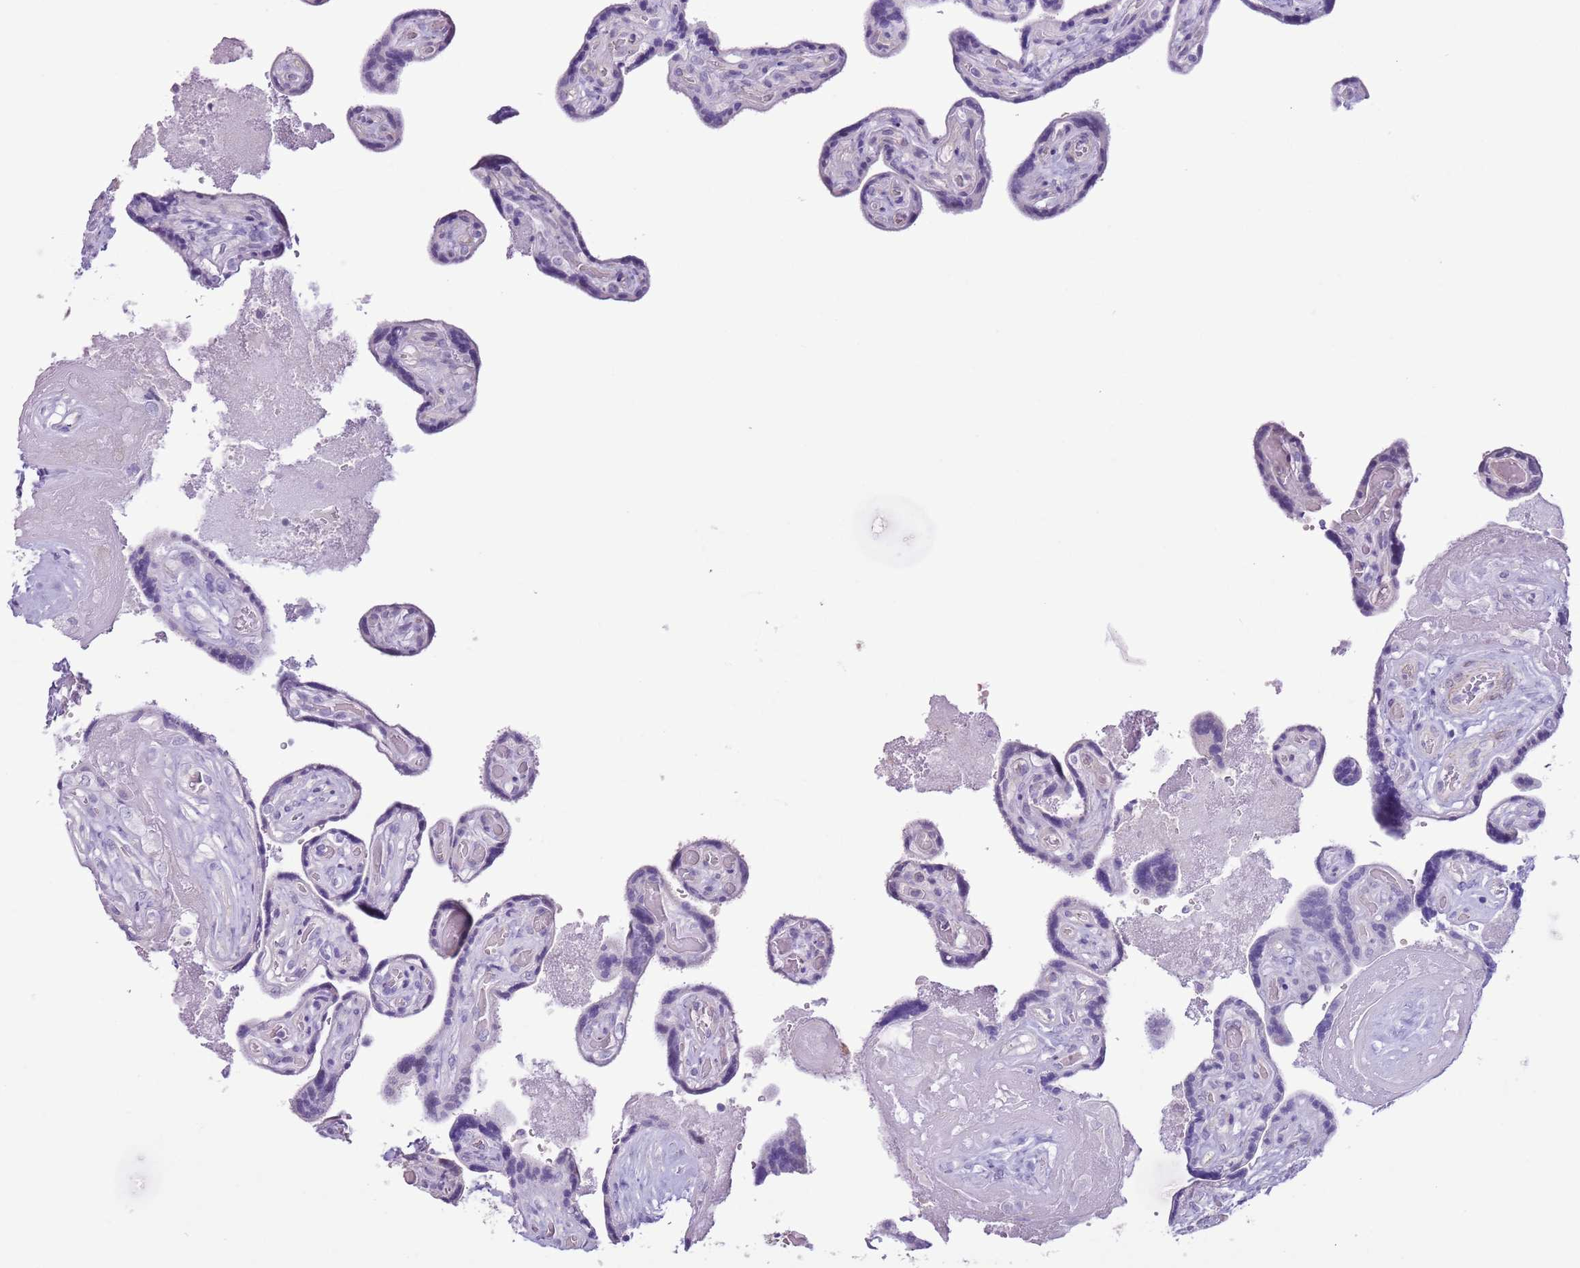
{"staining": {"intensity": "negative", "quantity": "none", "location": "none"}, "tissue": "placenta", "cell_type": "Trophoblastic cells", "image_type": "normal", "snomed": [{"axis": "morphology", "description": "Normal tissue, NOS"}, {"axis": "topography", "description": "Placenta"}], "caption": "Immunohistochemistry (IHC) micrograph of normal placenta: human placenta stained with DAB shows no significant protein staining in trophoblastic cells.", "gene": "SLC7A14", "patient": {"sex": "female", "age": 32}}